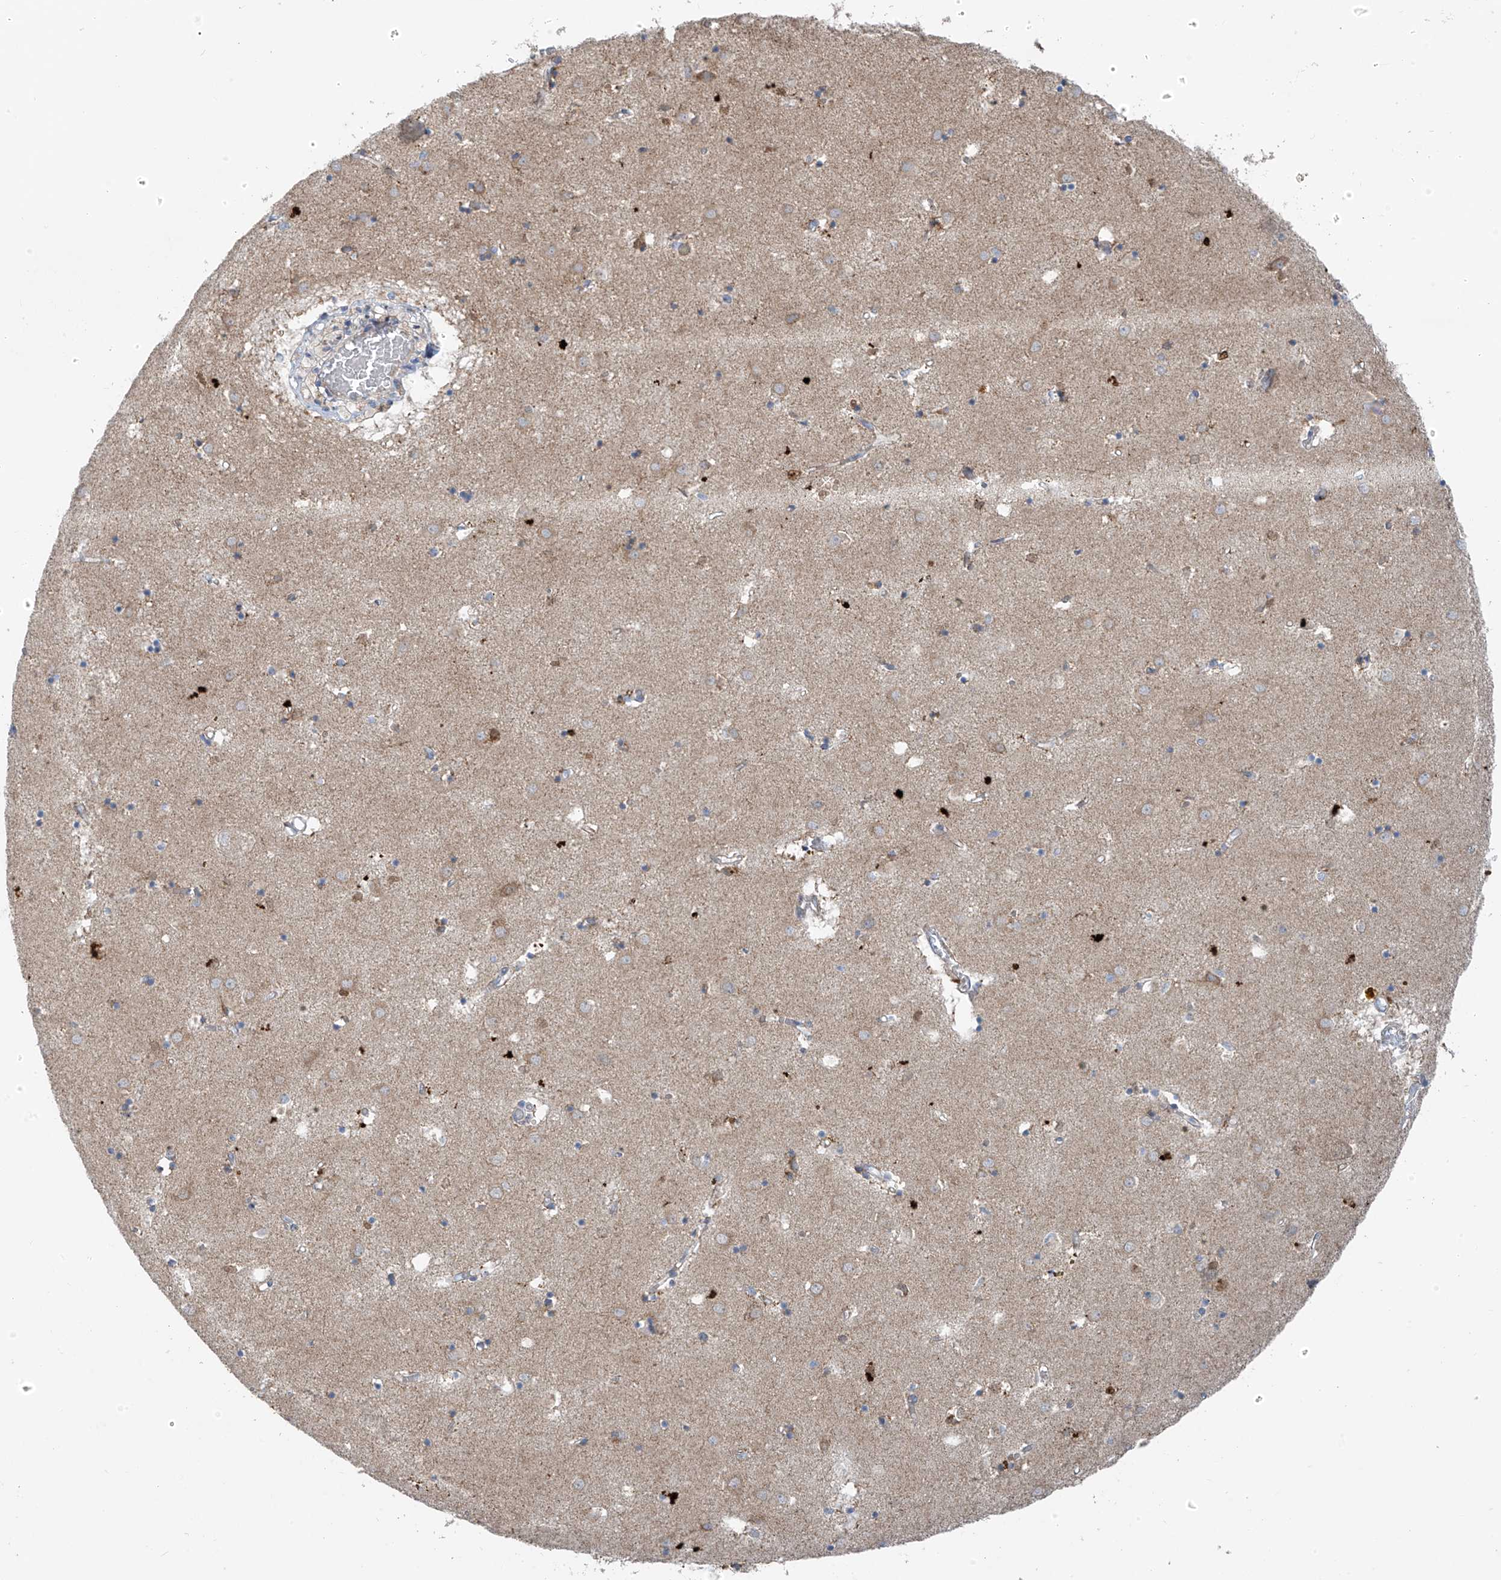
{"staining": {"intensity": "moderate", "quantity": "<25%", "location": "cytoplasmic/membranous"}, "tissue": "caudate", "cell_type": "Glial cells", "image_type": "normal", "snomed": [{"axis": "morphology", "description": "Normal tissue, NOS"}, {"axis": "topography", "description": "Lateral ventricle wall"}], "caption": "The image exhibits staining of normal caudate, revealing moderate cytoplasmic/membranous protein positivity (brown color) within glial cells. (DAB IHC, brown staining for protein, blue staining for nuclei).", "gene": "EOMES", "patient": {"sex": "male", "age": 70}}